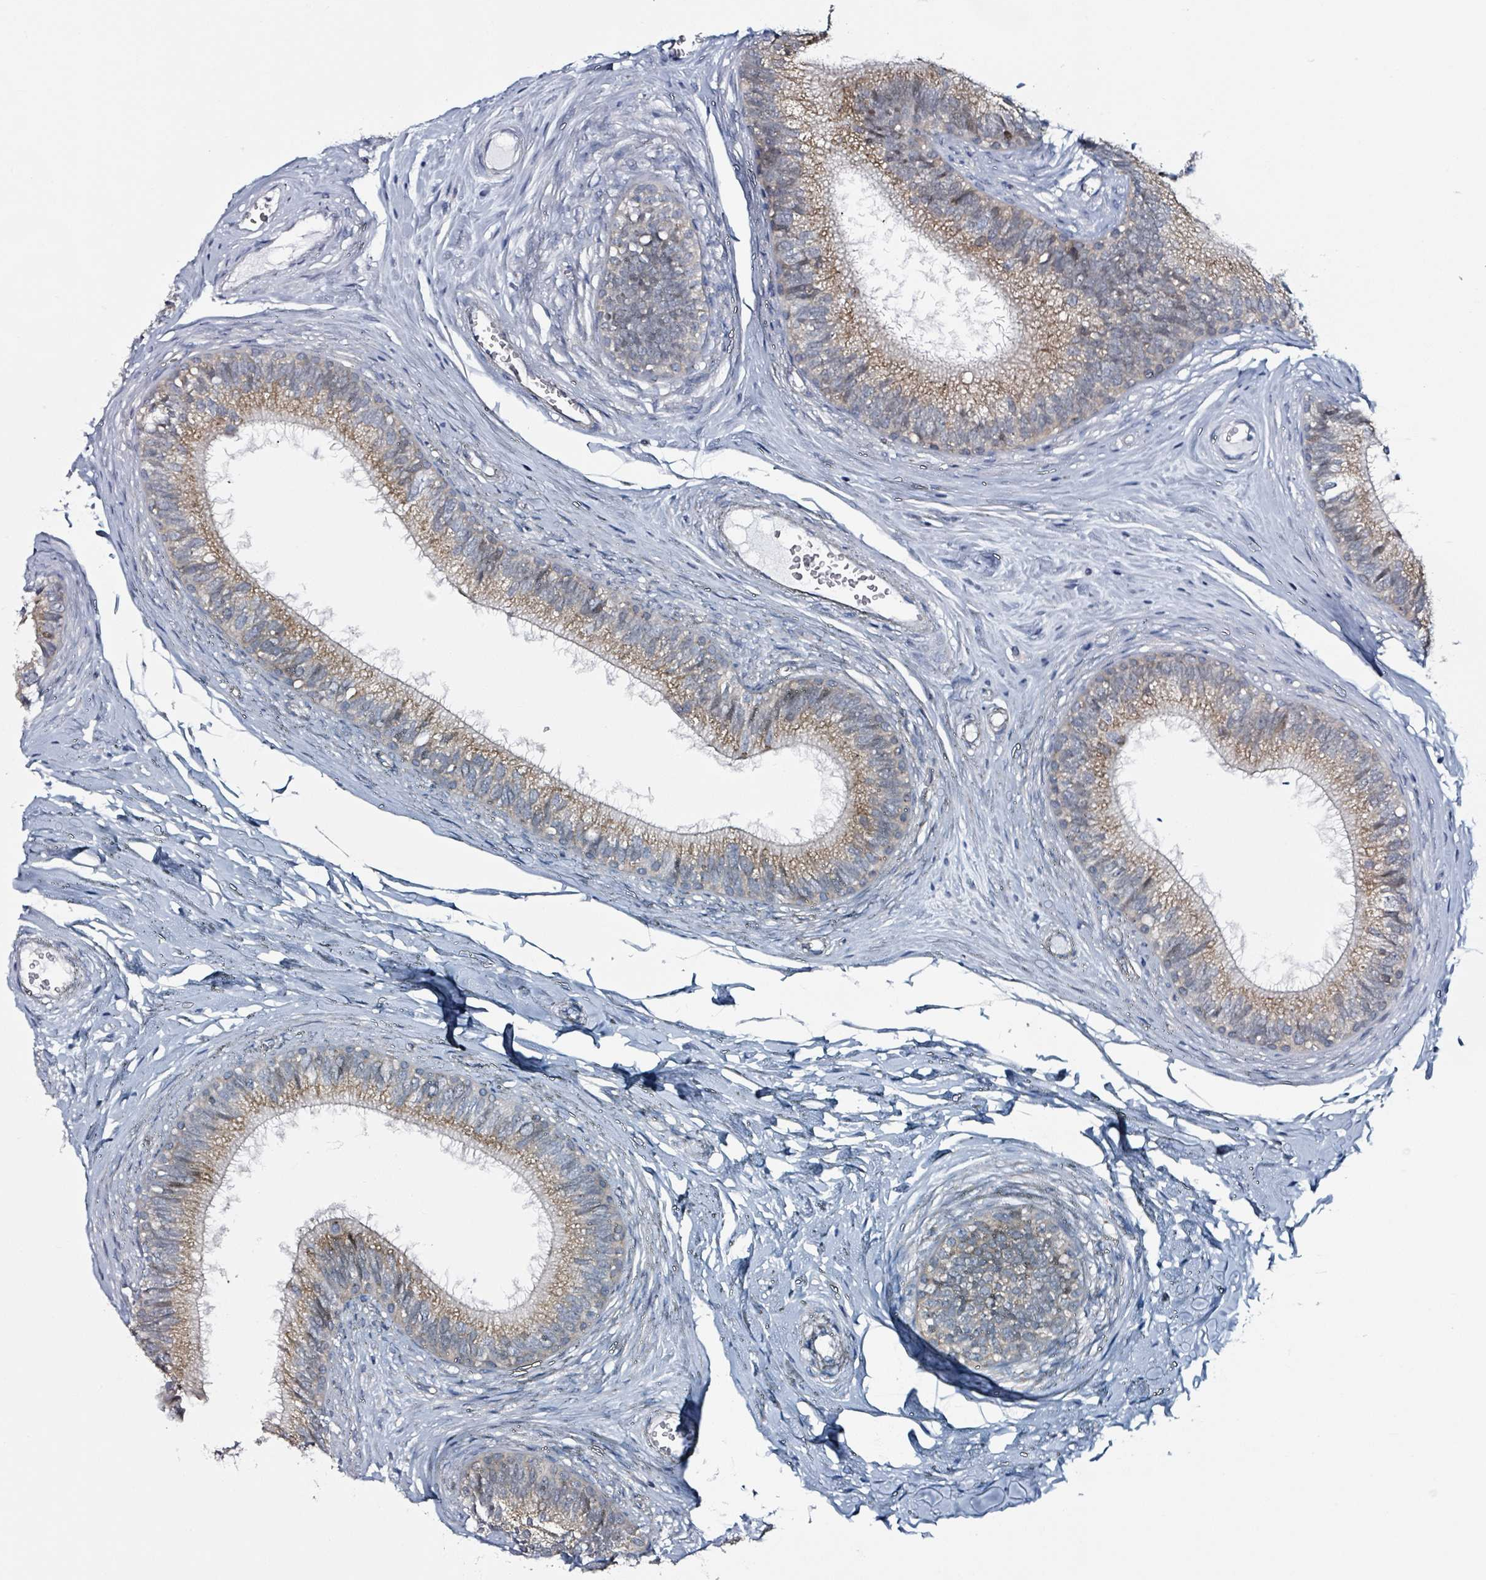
{"staining": {"intensity": "moderate", "quantity": "25%-75%", "location": "cytoplasmic/membranous"}, "tissue": "epididymis", "cell_type": "Glandular cells", "image_type": "normal", "snomed": [{"axis": "morphology", "description": "Normal tissue, NOS"}, {"axis": "topography", "description": "Epididymis"}], "caption": "DAB immunohistochemical staining of unremarkable epididymis displays moderate cytoplasmic/membranous protein expression in approximately 25%-75% of glandular cells. The staining was performed using DAB (3,3'-diaminobenzidine), with brown indicating positive protein expression. Nuclei are stained blue with hematoxylin.", "gene": "B3GAT3", "patient": {"sex": "male", "age": 33}}